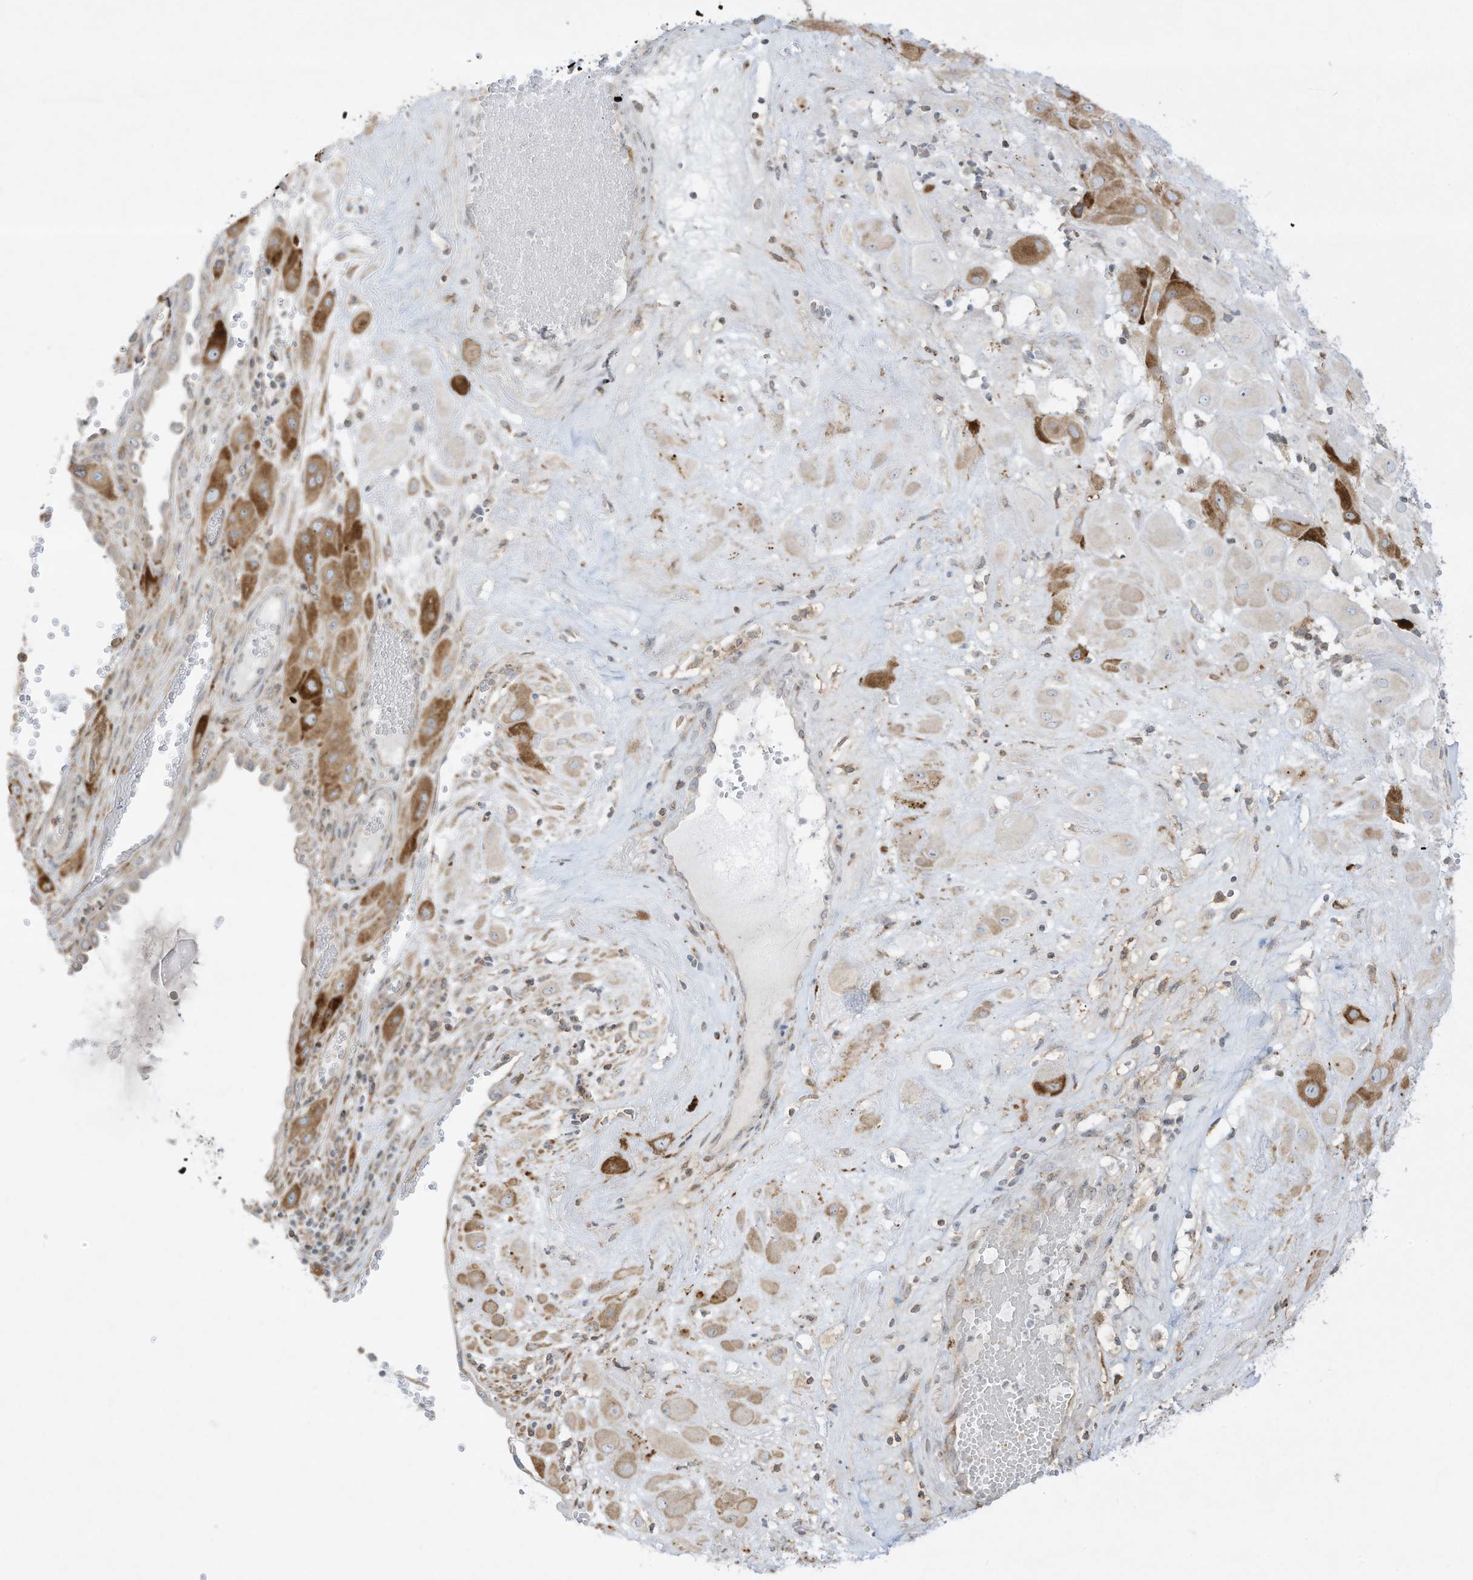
{"staining": {"intensity": "strong", "quantity": "25%-75%", "location": "cytoplasmic/membranous"}, "tissue": "cervical cancer", "cell_type": "Tumor cells", "image_type": "cancer", "snomed": [{"axis": "morphology", "description": "Squamous cell carcinoma, NOS"}, {"axis": "topography", "description": "Cervix"}], "caption": "Human cervical cancer (squamous cell carcinoma) stained for a protein (brown) demonstrates strong cytoplasmic/membranous positive positivity in approximately 25%-75% of tumor cells.", "gene": "PTK6", "patient": {"sex": "female", "age": 34}}